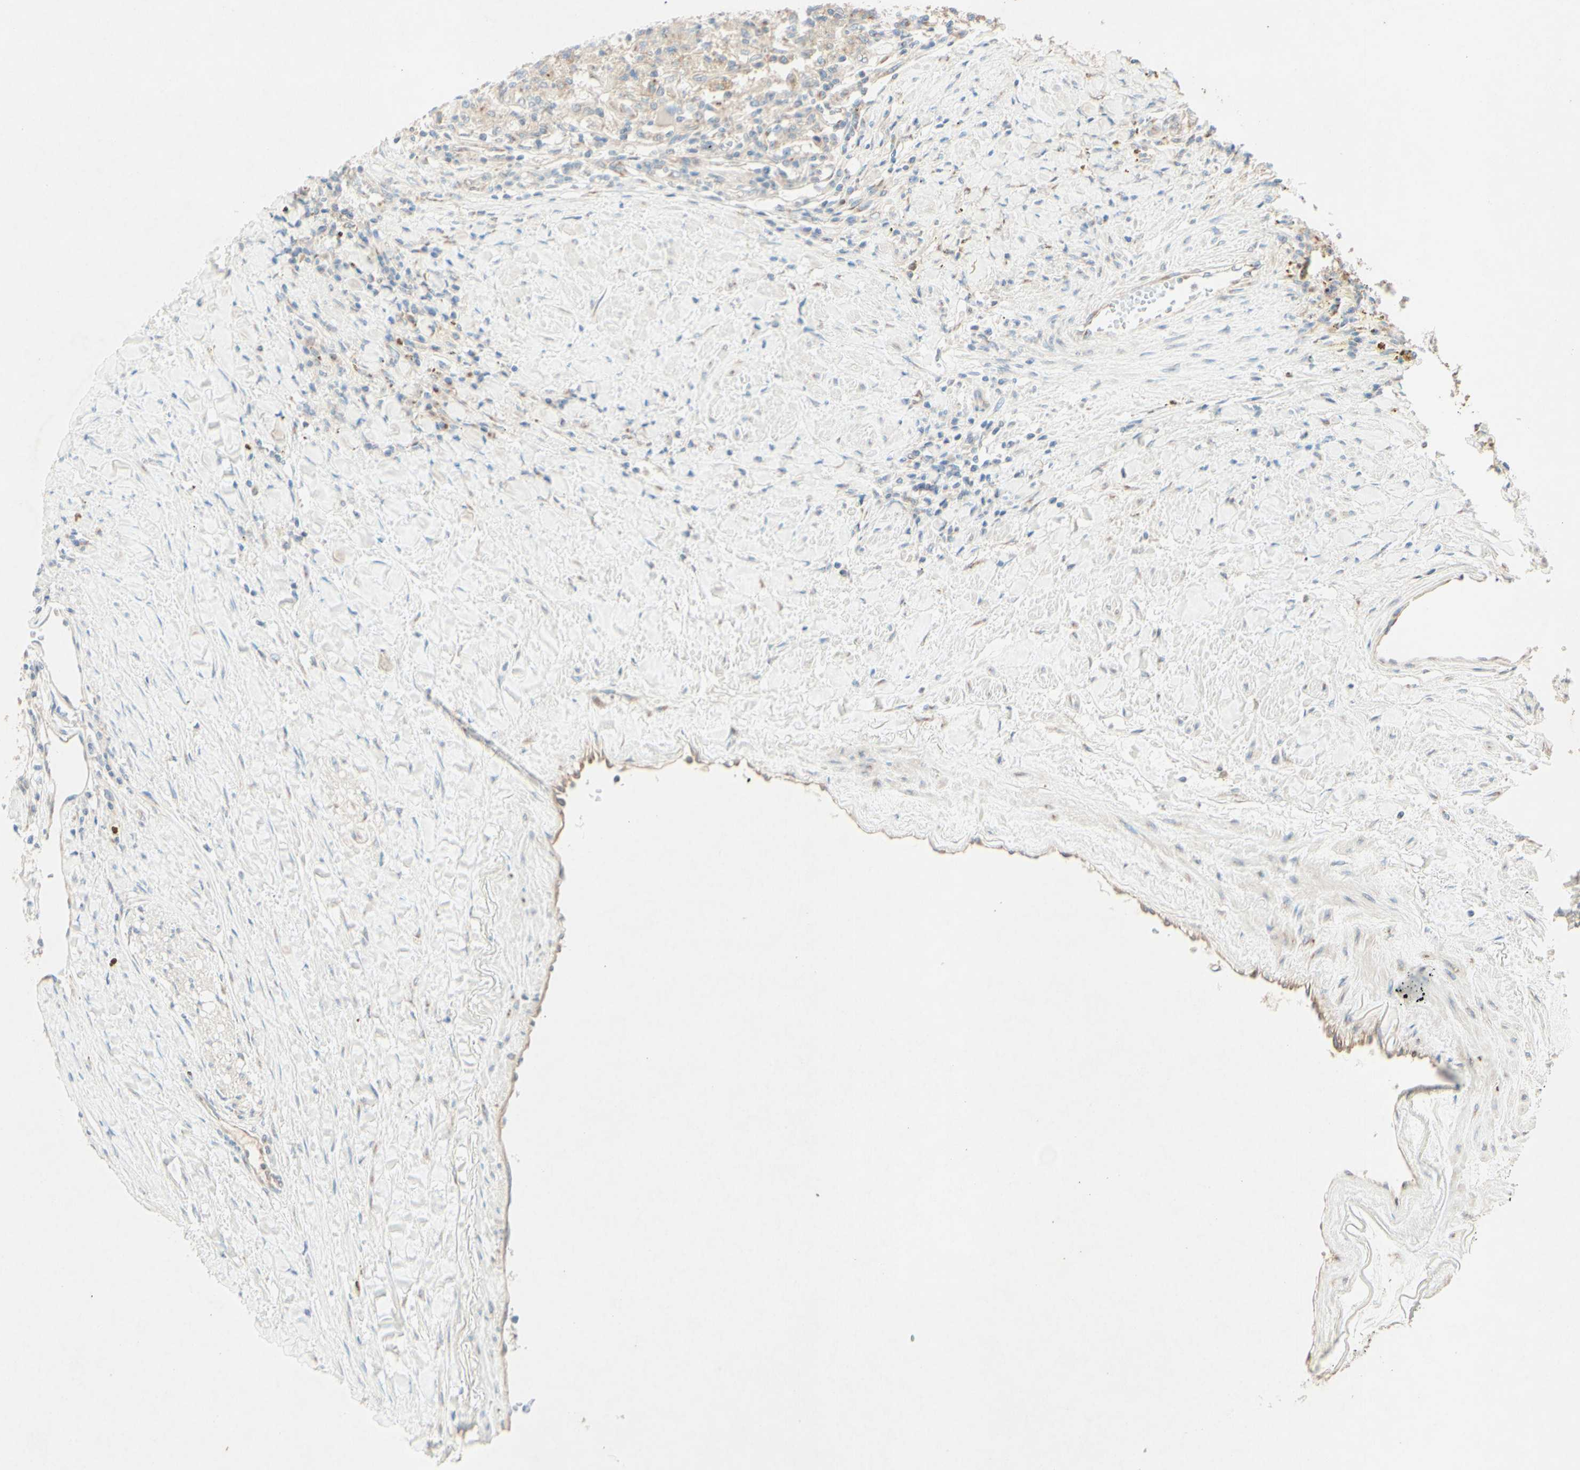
{"staining": {"intensity": "weak", "quantity": "<25%", "location": "cytoplasmic/membranous"}, "tissue": "renal cancer", "cell_type": "Tumor cells", "image_type": "cancer", "snomed": [{"axis": "morphology", "description": "Adenocarcinoma, NOS"}, {"axis": "topography", "description": "Kidney"}], "caption": "Human renal cancer stained for a protein using immunohistochemistry shows no expression in tumor cells.", "gene": "MTM1", "patient": {"sex": "male", "age": 68}}